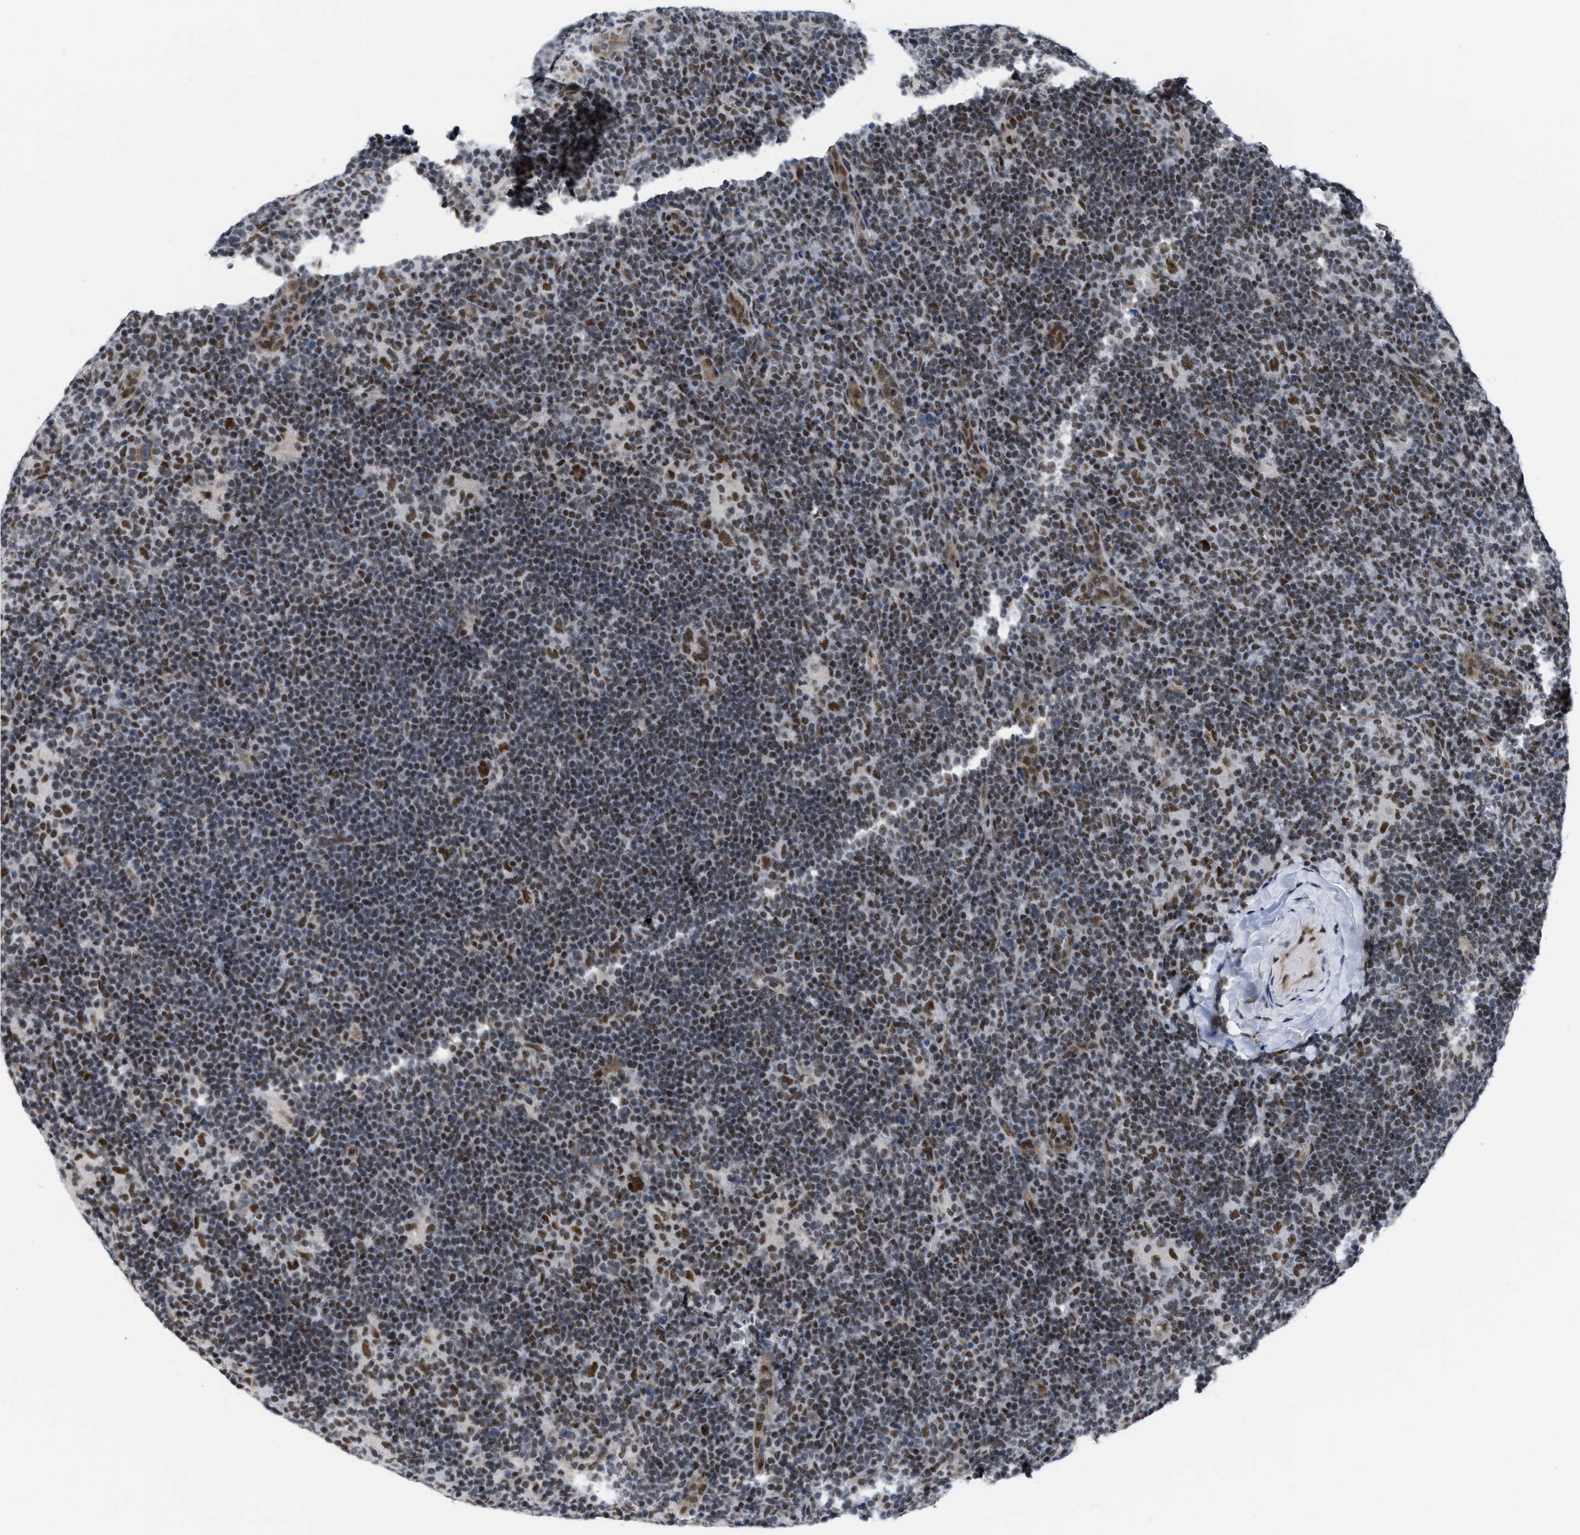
{"staining": {"intensity": "moderate", "quantity": ">75%", "location": "nuclear"}, "tissue": "lymphoma", "cell_type": "Tumor cells", "image_type": "cancer", "snomed": [{"axis": "morphology", "description": "Hodgkin's disease, NOS"}, {"axis": "topography", "description": "Lymph node"}], "caption": "Protein staining of Hodgkin's disease tissue shows moderate nuclear staining in approximately >75% of tumor cells.", "gene": "MIER1", "patient": {"sex": "female", "age": 57}}